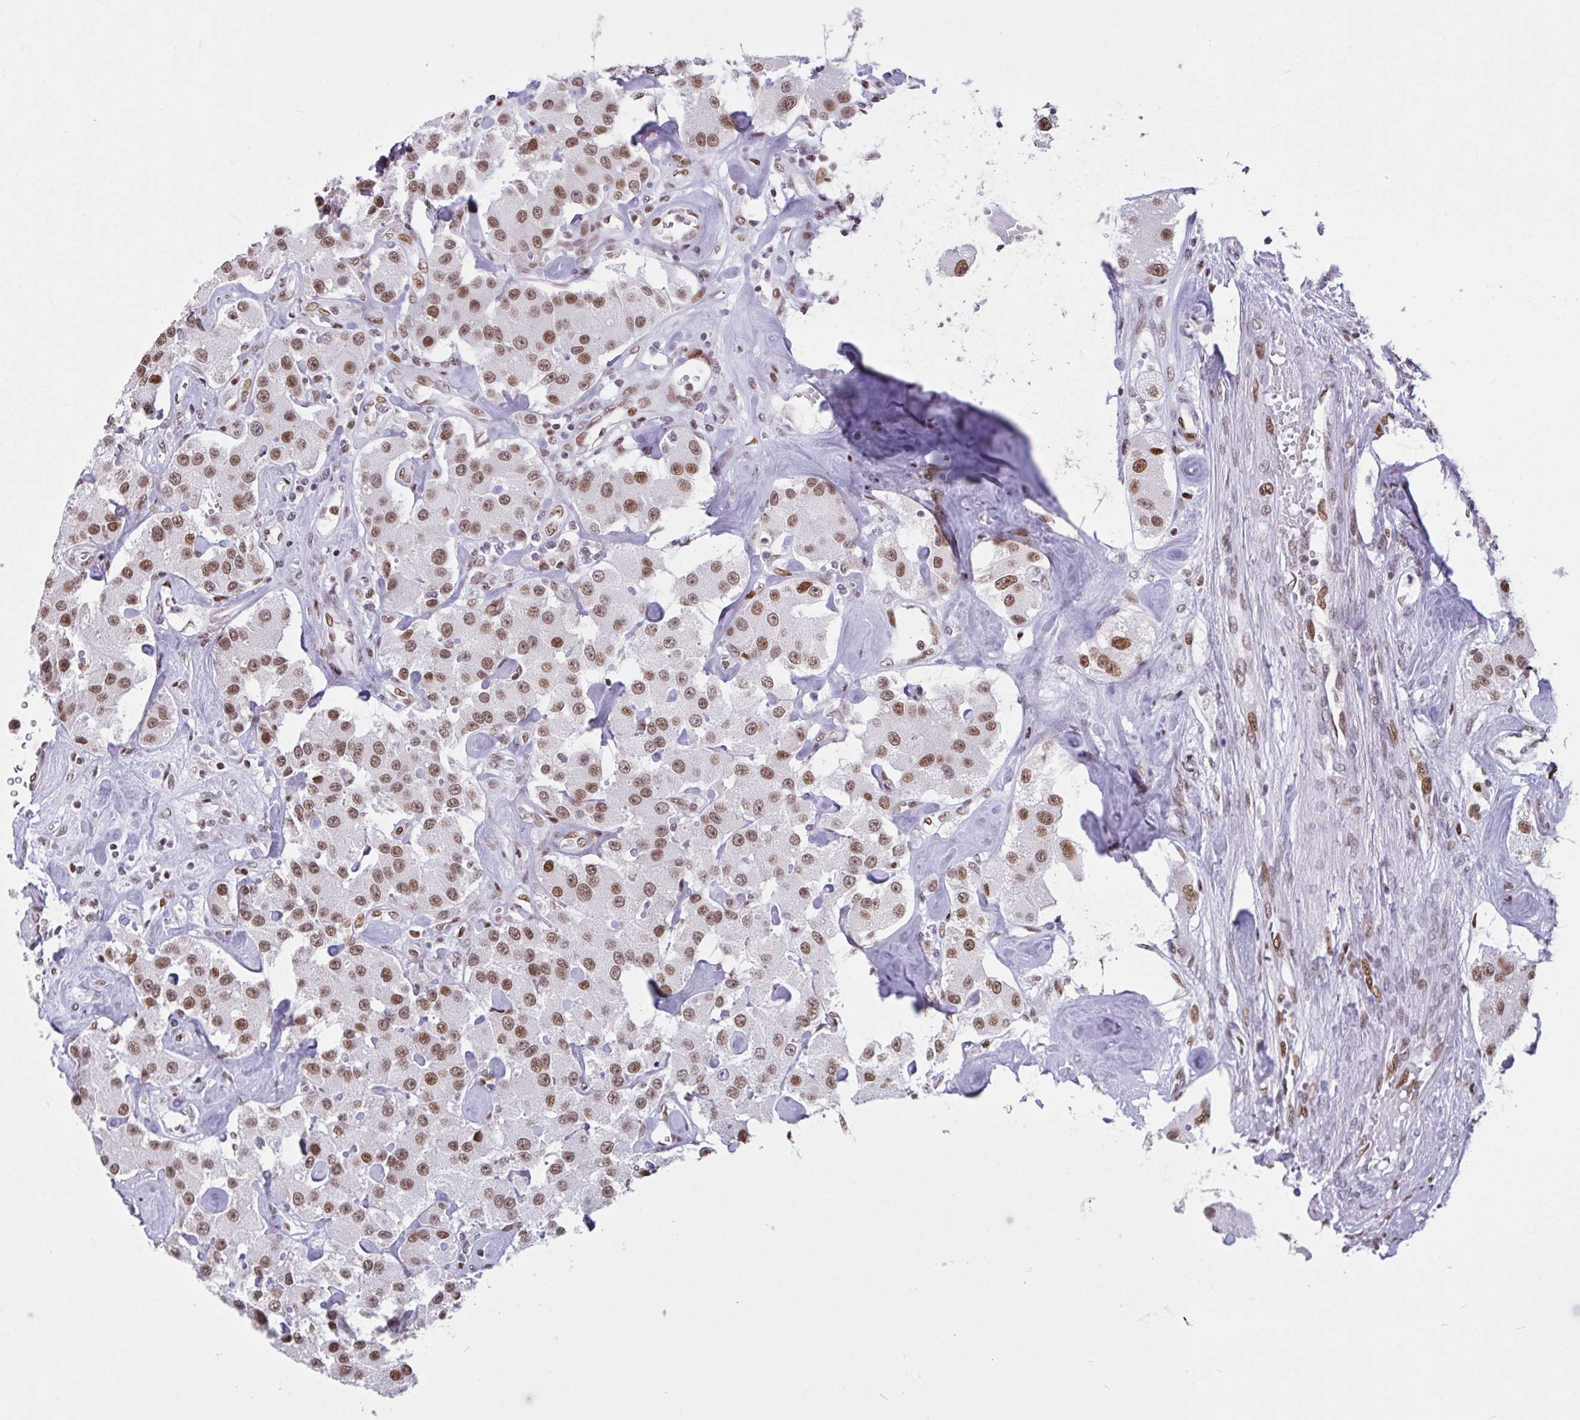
{"staining": {"intensity": "moderate", "quantity": ">75%", "location": "nuclear"}, "tissue": "carcinoid", "cell_type": "Tumor cells", "image_type": "cancer", "snomed": [{"axis": "morphology", "description": "Carcinoid, malignant, NOS"}, {"axis": "topography", "description": "Pancreas"}], "caption": "A histopathology image of carcinoid stained for a protein demonstrates moderate nuclear brown staining in tumor cells.", "gene": "CLP1", "patient": {"sex": "male", "age": 41}}